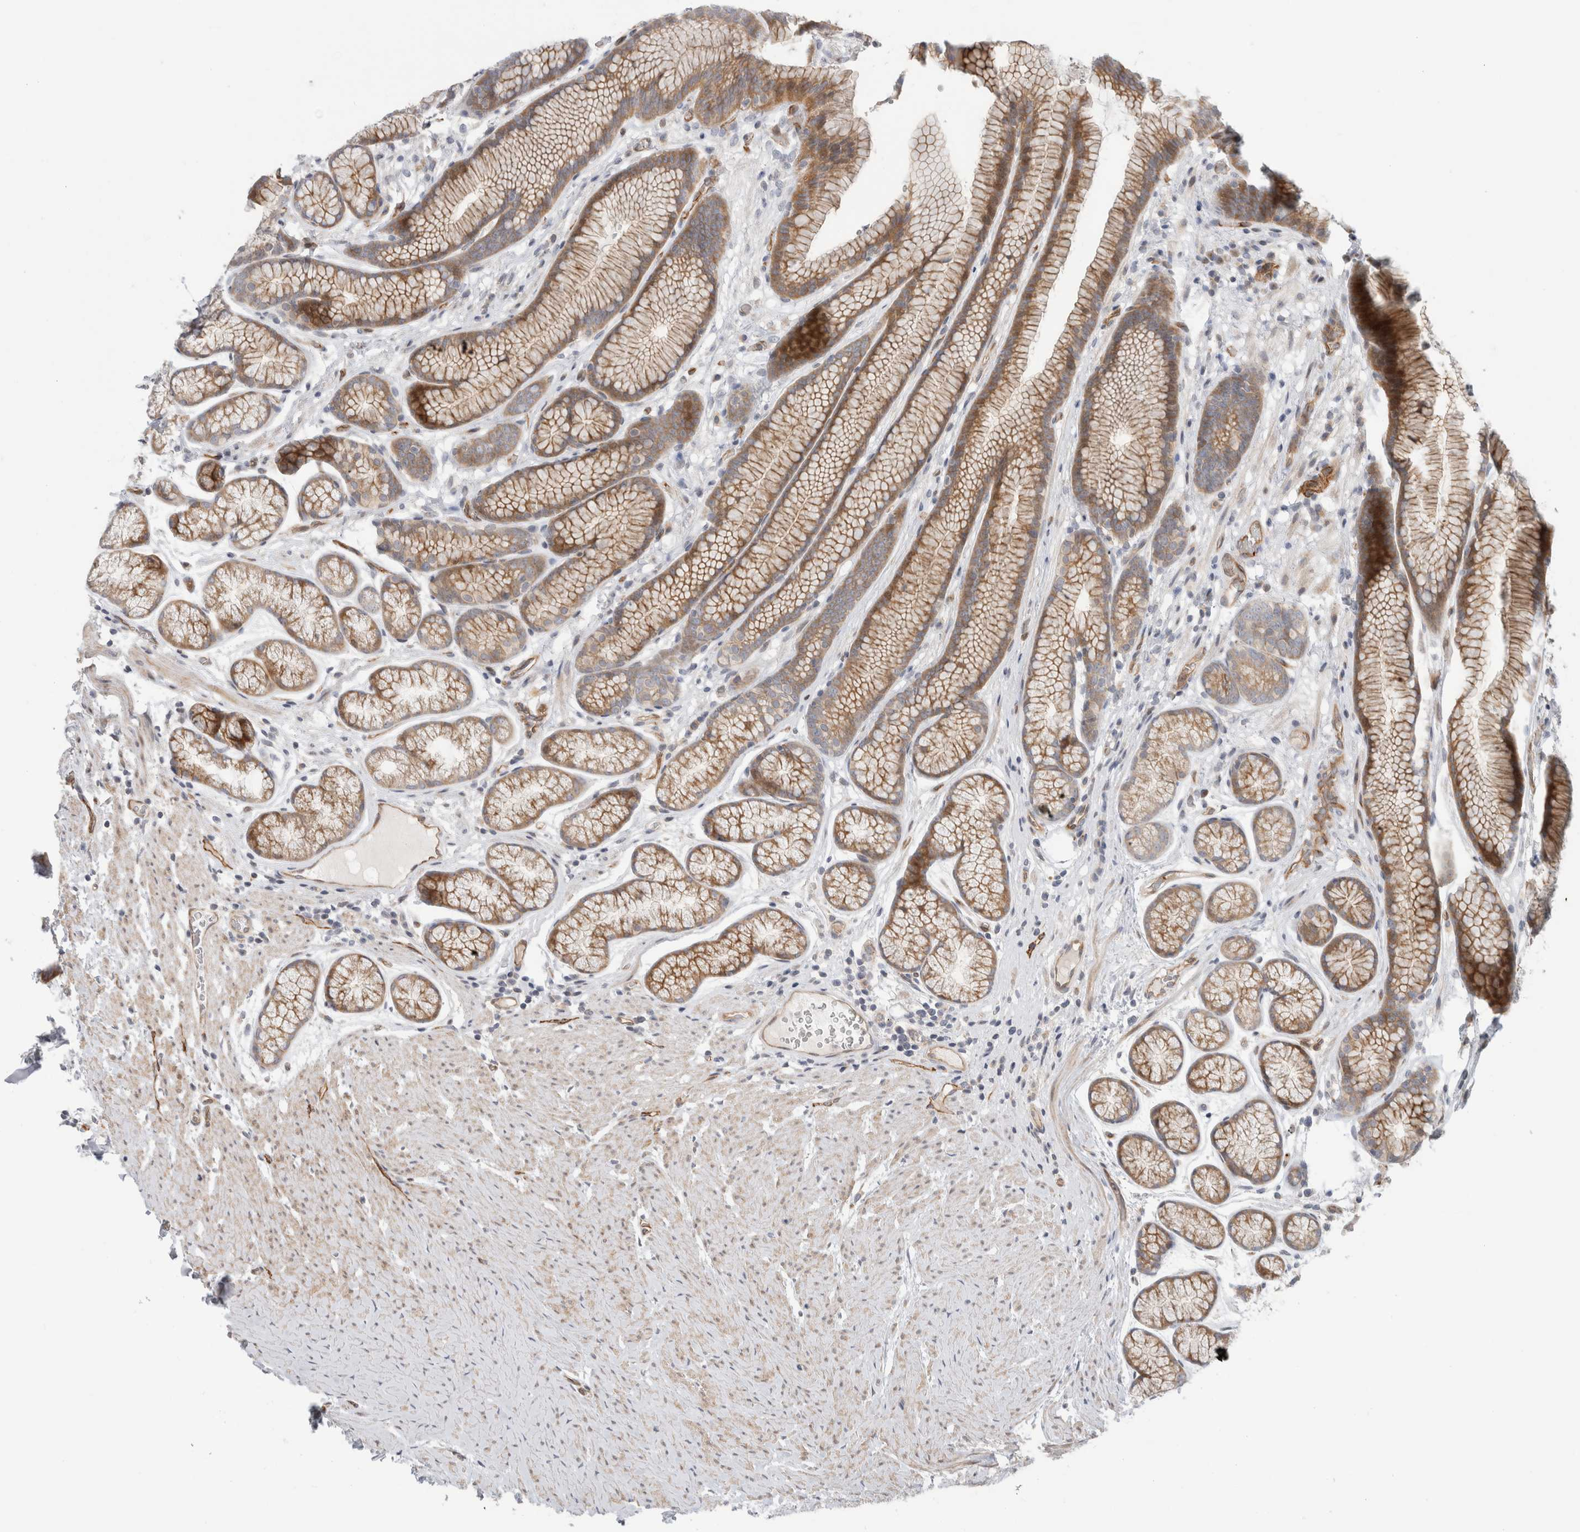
{"staining": {"intensity": "moderate", "quantity": "25%-75%", "location": "cytoplasmic/membranous"}, "tissue": "stomach", "cell_type": "Glandular cells", "image_type": "normal", "snomed": [{"axis": "morphology", "description": "Normal tissue, NOS"}, {"axis": "topography", "description": "Stomach"}], "caption": "Approximately 25%-75% of glandular cells in unremarkable human stomach display moderate cytoplasmic/membranous protein positivity as visualized by brown immunohistochemical staining.", "gene": "KPNA5", "patient": {"sex": "male", "age": 42}}